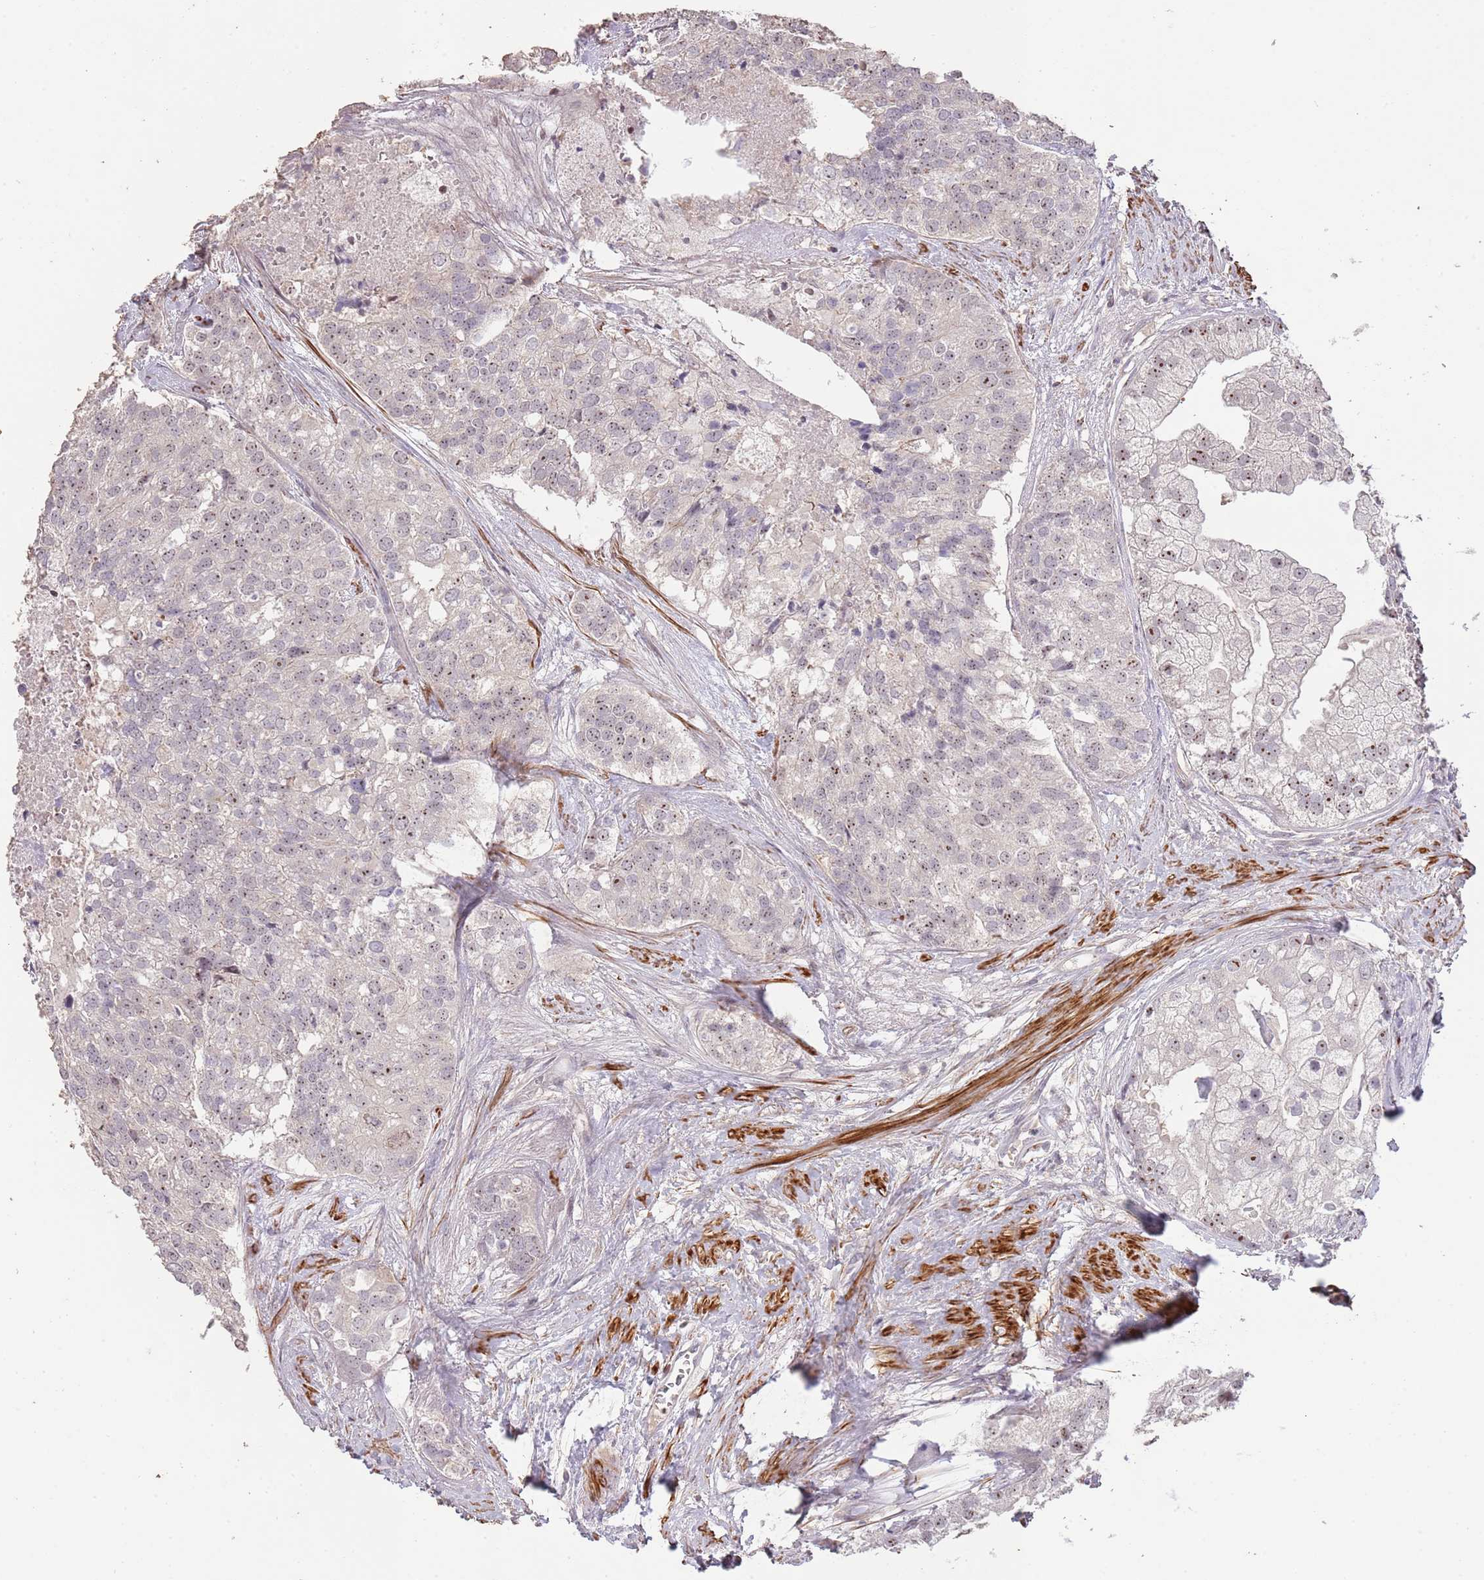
{"staining": {"intensity": "weak", "quantity": "25%-75%", "location": "nuclear"}, "tissue": "prostate cancer", "cell_type": "Tumor cells", "image_type": "cancer", "snomed": [{"axis": "morphology", "description": "Adenocarcinoma, High grade"}, {"axis": "topography", "description": "Prostate"}], "caption": "Human prostate cancer stained with a brown dye reveals weak nuclear positive expression in about 25%-75% of tumor cells.", "gene": "ADTRP", "patient": {"sex": "male", "age": 62}}